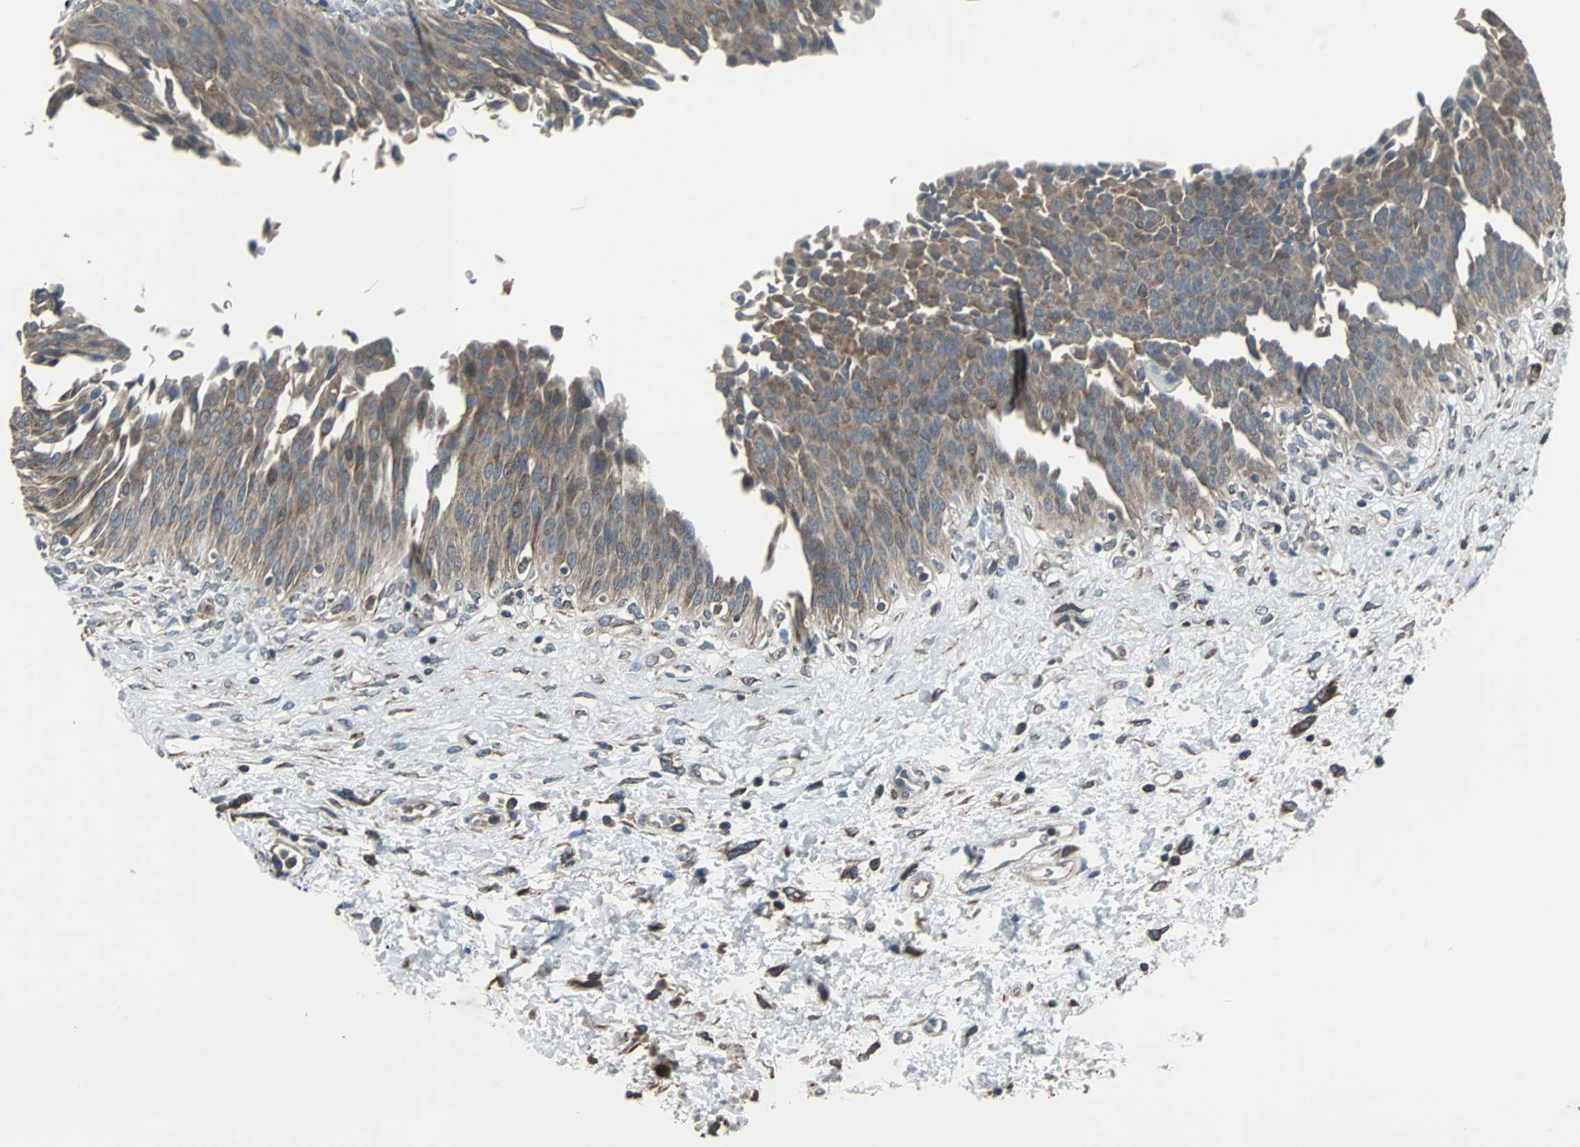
{"staining": {"intensity": "weak", "quantity": ">75%", "location": "cytoplasmic/membranous"}, "tissue": "urinary bladder", "cell_type": "Urothelial cells", "image_type": "normal", "snomed": [{"axis": "morphology", "description": "Normal tissue, NOS"}, {"axis": "morphology", "description": "Dysplasia, NOS"}, {"axis": "topography", "description": "Urinary bladder"}], "caption": "Immunohistochemical staining of normal urinary bladder exhibits weak cytoplasmic/membranous protein positivity in about >75% of urothelial cells. The staining was performed using DAB (3,3'-diaminobenzidine), with brown indicating positive protein expression. Nuclei are stained blue with hematoxylin.", "gene": "SOS1", "patient": {"sex": "male", "age": 35}}